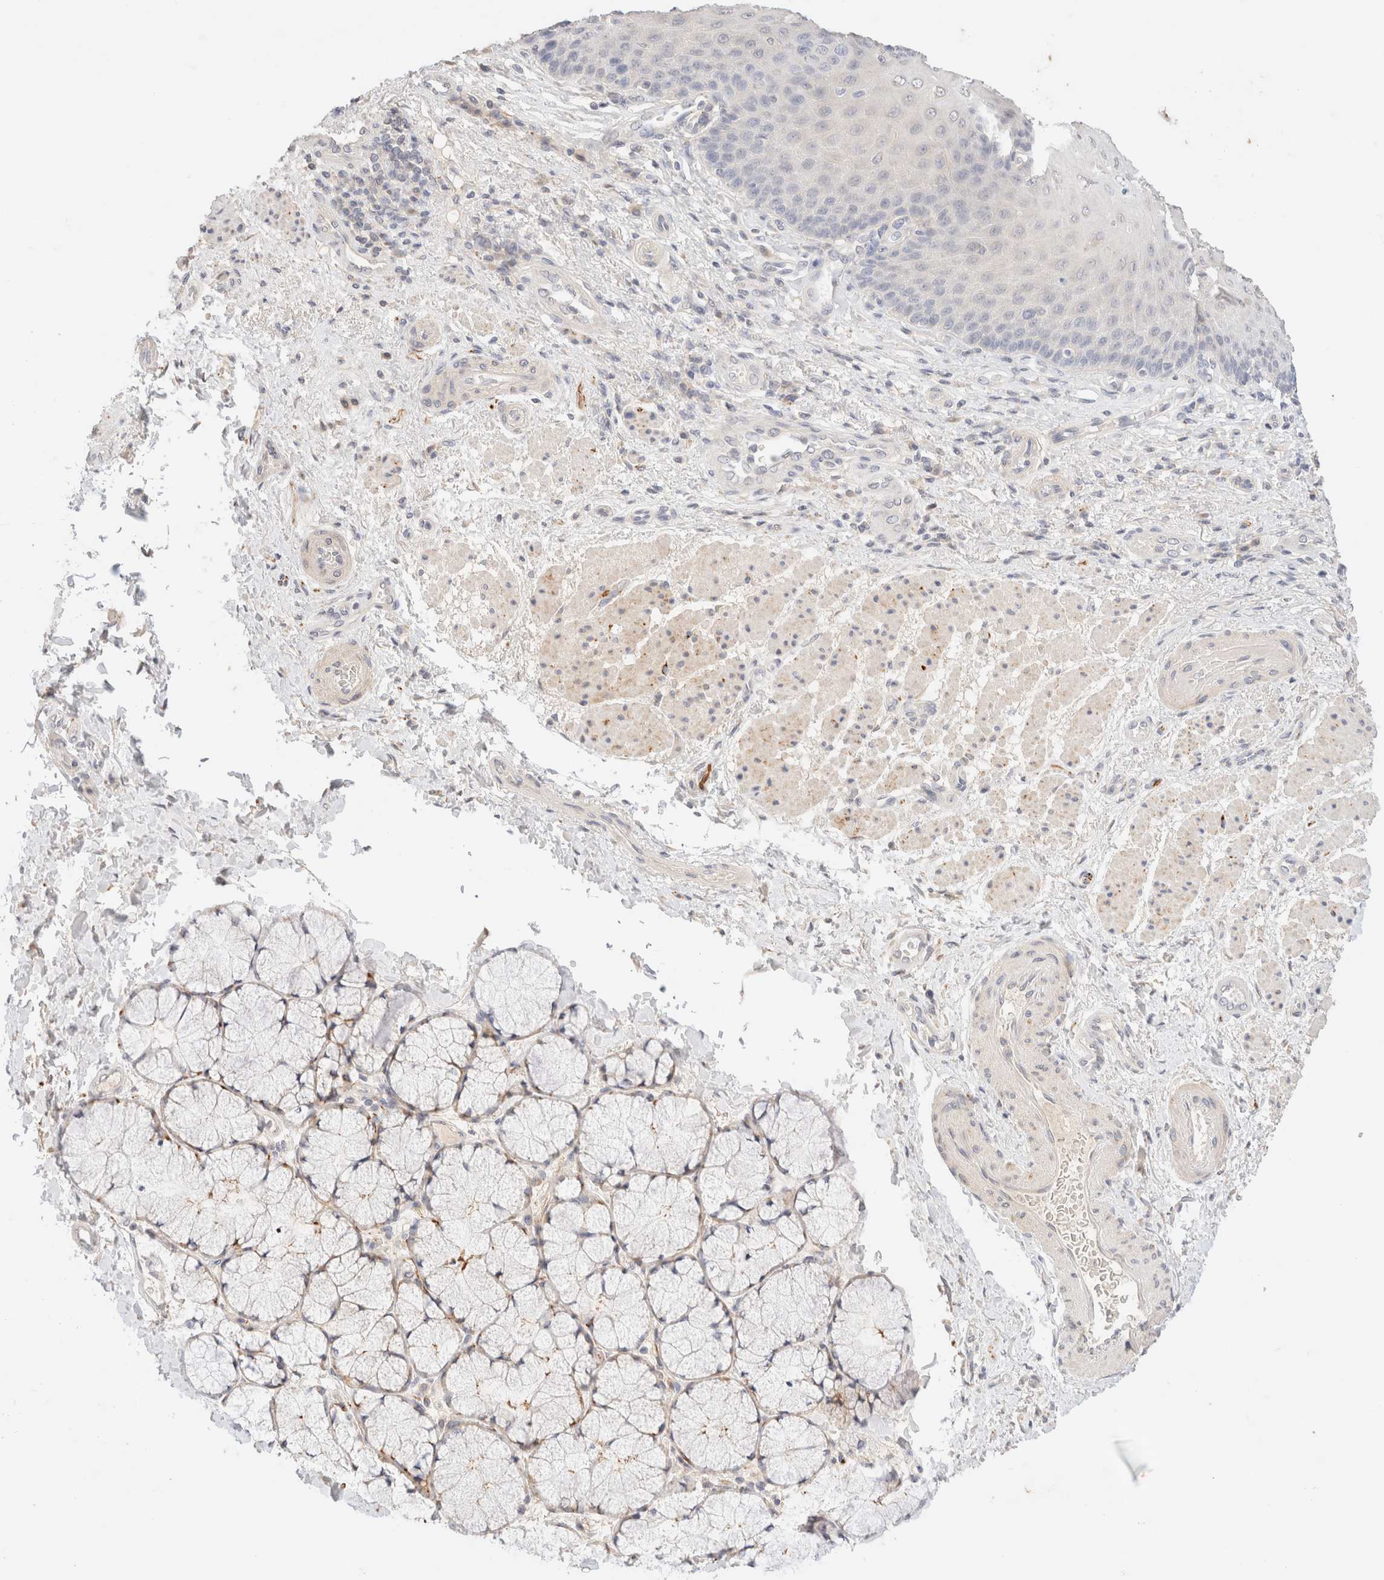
{"staining": {"intensity": "negative", "quantity": "none", "location": "none"}, "tissue": "esophagus", "cell_type": "Squamous epithelial cells", "image_type": "normal", "snomed": [{"axis": "morphology", "description": "Normal tissue, NOS"}, {"axis": "topography", "description": "Esophagus"}], "caption": "High power microscopy photomicrograph of an IHC image of benign esophagus, revealing no significant staining in squamous epithelial cells.", "gene": "SNTB1", "patient": {"sex": "male", "age": 54}}